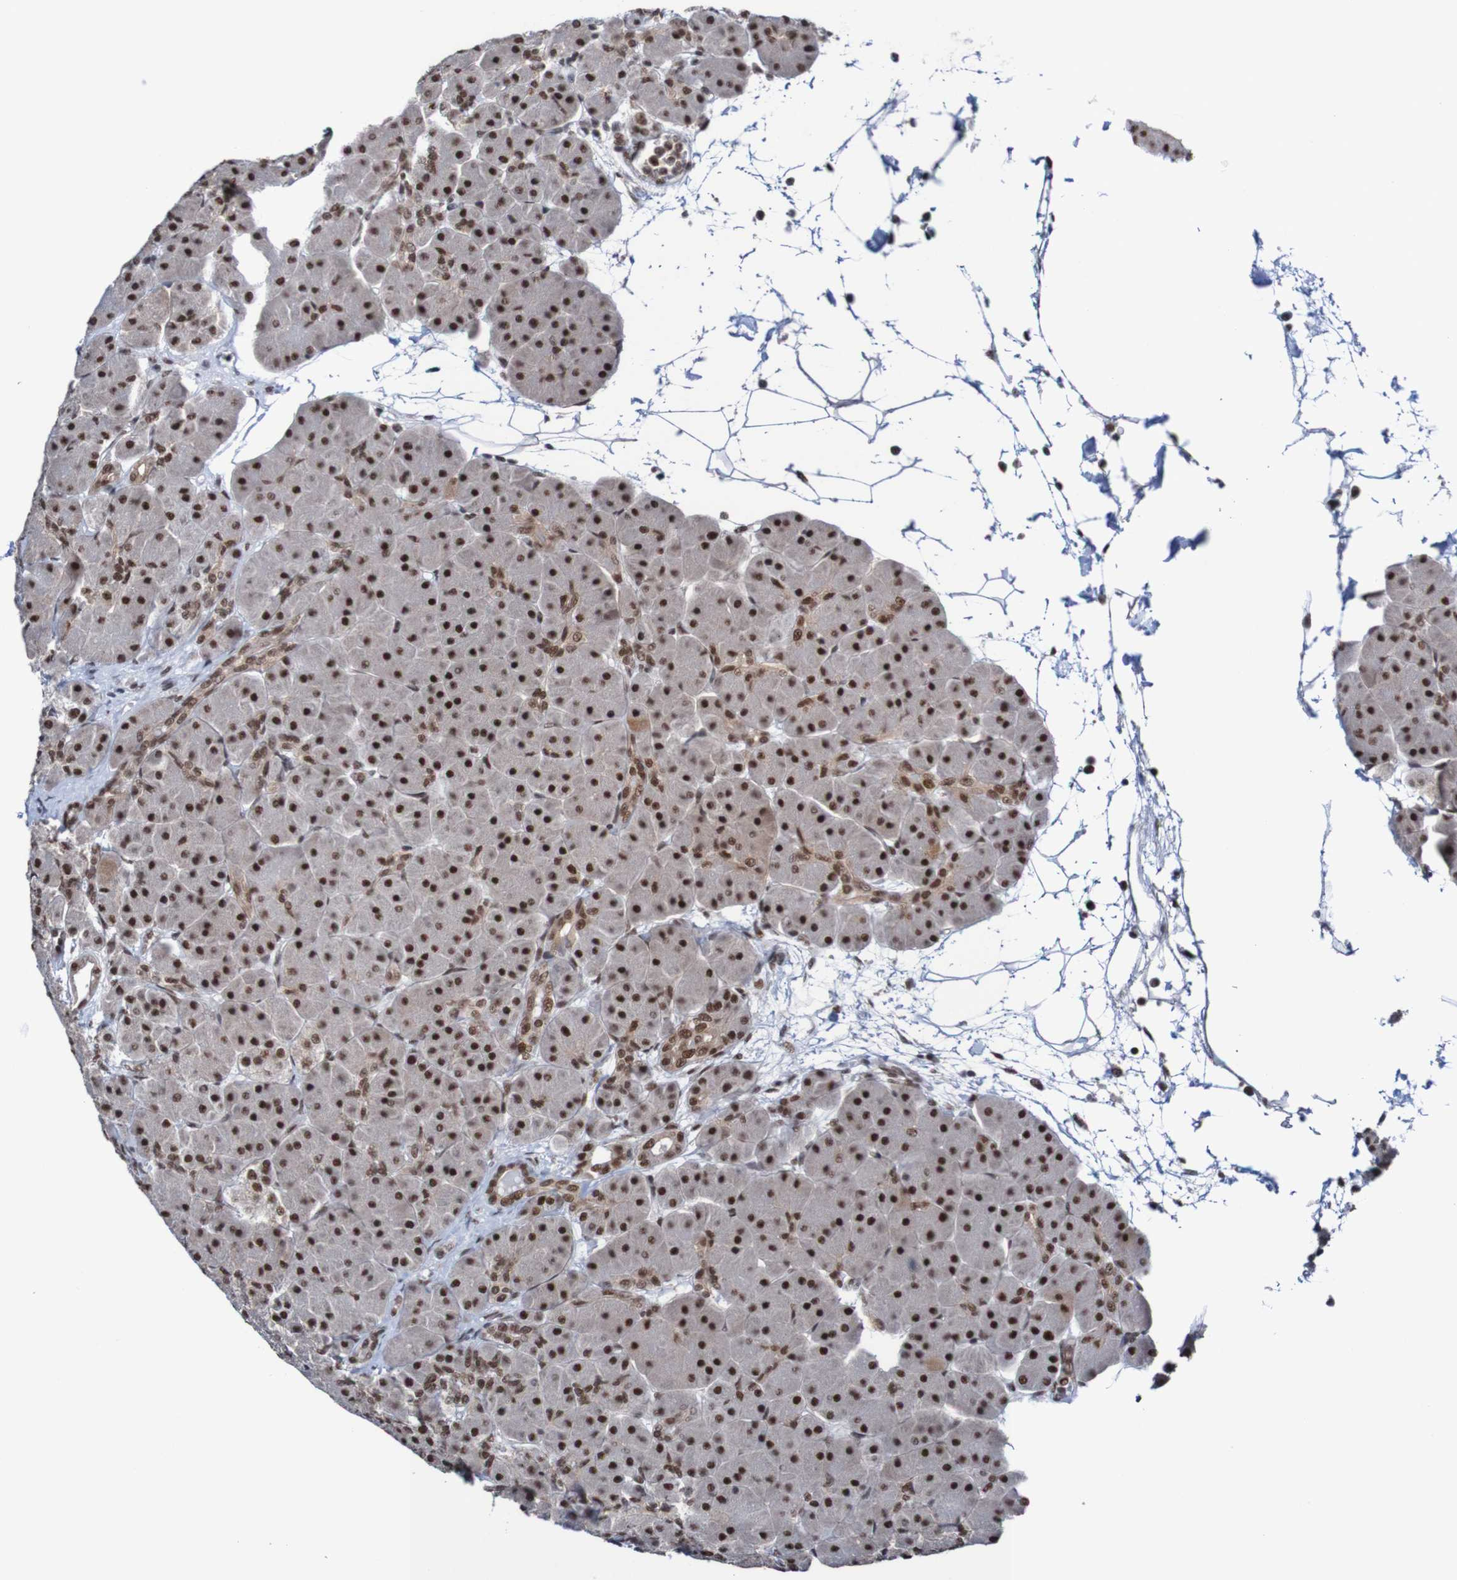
{"staining": {"intensity": "strong", "quantity": ">75%", "location": "nuclear"}, "tissue": "pancreas", "cell_type": "Exocrine glandular cells", "image_type": "normal", "snomed": [{"axis": "morphology", "description": "Normal tissue, NOS"}, {"axis": "topography", "description": "Pancreas"}], "caption": "IHC (DAB (3,3'-diaminobenzidine)) staining of benign pancreas demonstrates strong nuclear protein positivity in about >75% of exocrine glandular cells. Using DAB (brown) and hematoxylin (blue) stains, captured at high magnification using brightfield microscopy.", "gene": "CDC5L", "patient": {"sex": "male", "age": 66}}